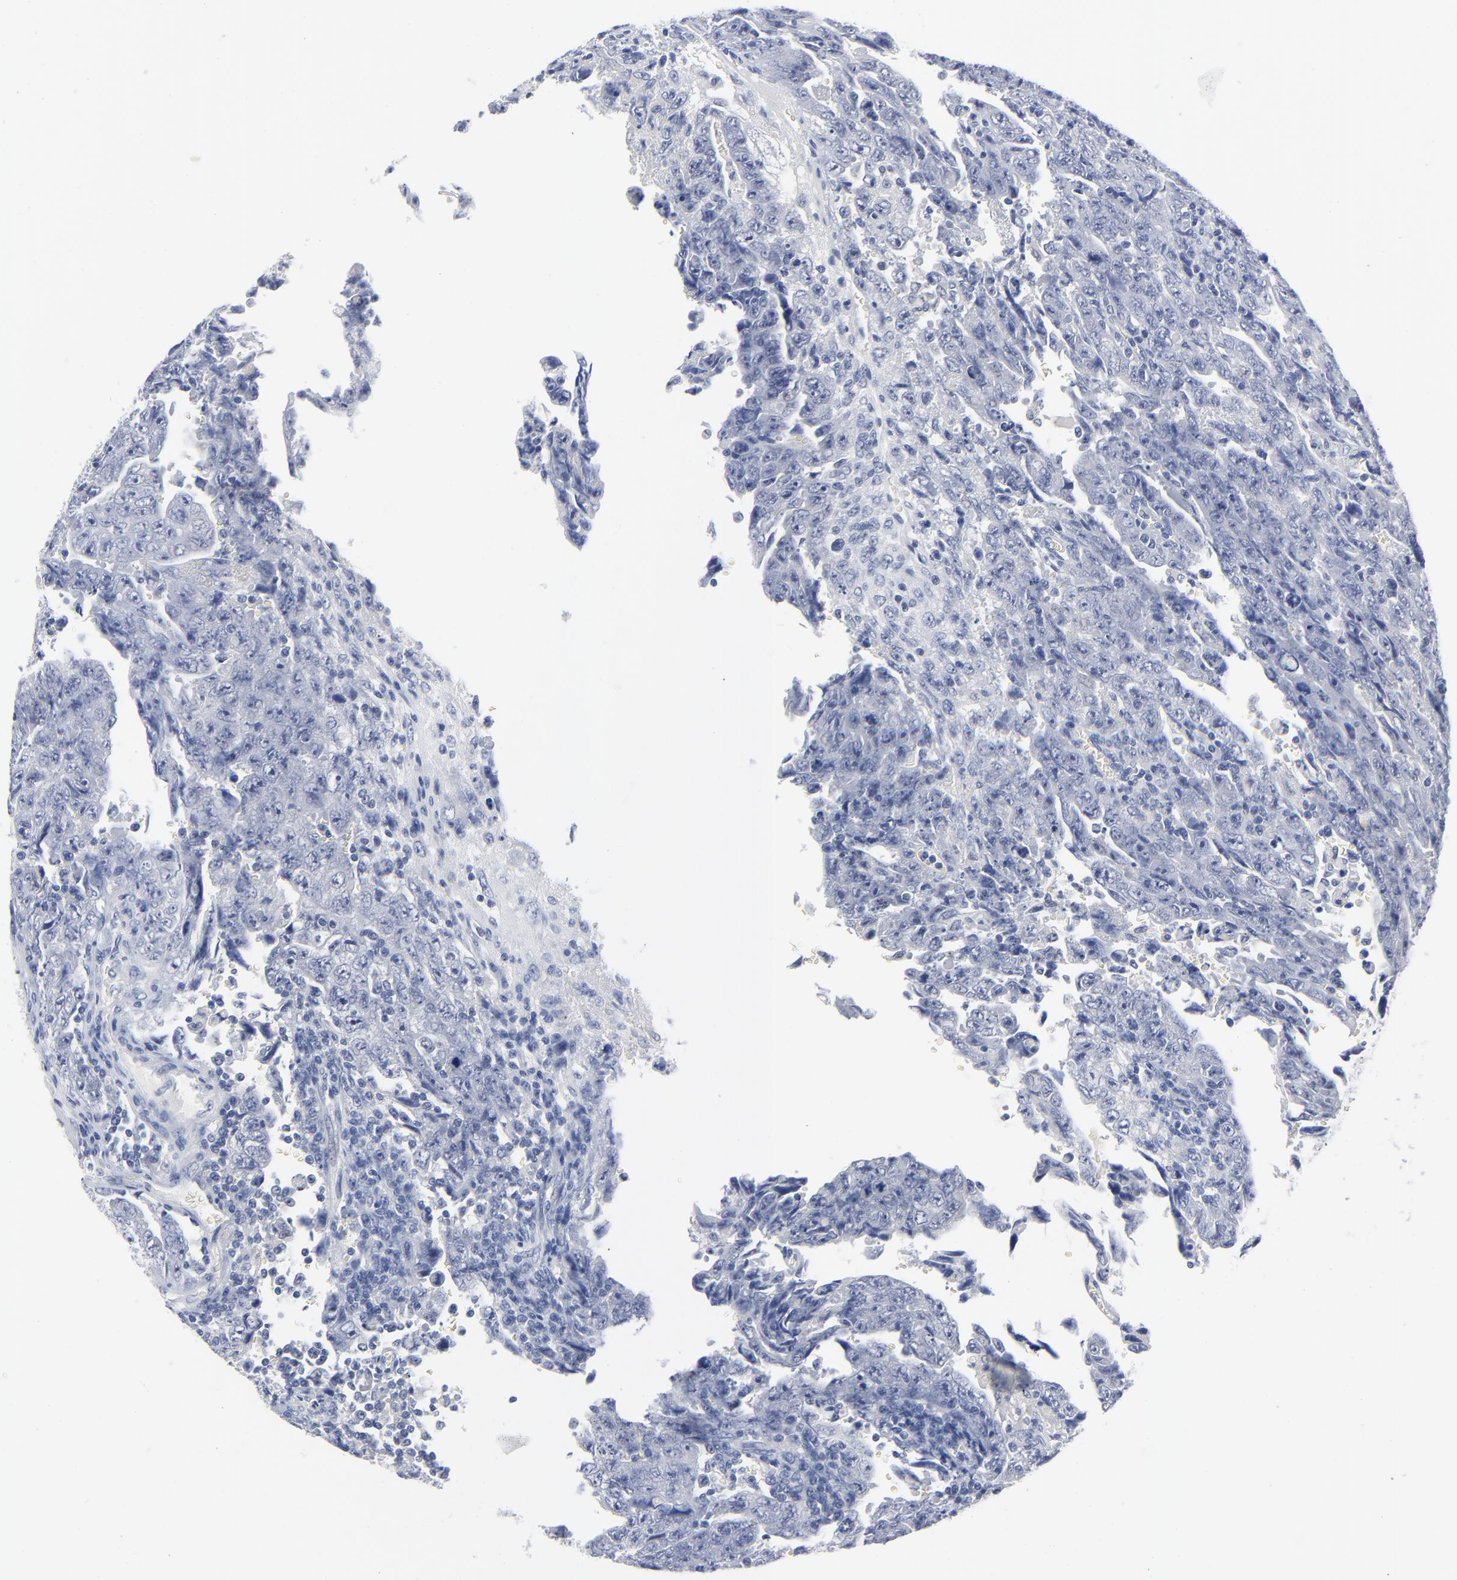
{"staining": {"intensity": "negative", "quantity": "none", "location": "none"}, "tissue": "testis cancer", "cell_type": "Tumor cells", "image_type": "cancer", "snomed": [{"axis": "morphology", "description": "Carcinoma, Embryonal, NOS"}, {"axis": "topography", "description": "Testis"}], "caption": "Immunohistochemistry (IHC) of embryonal carcinoma (testis) shows no expression in tumor cells.", "gene": "CLEC4G", "patient": {"sex": "male", "age": 28}}